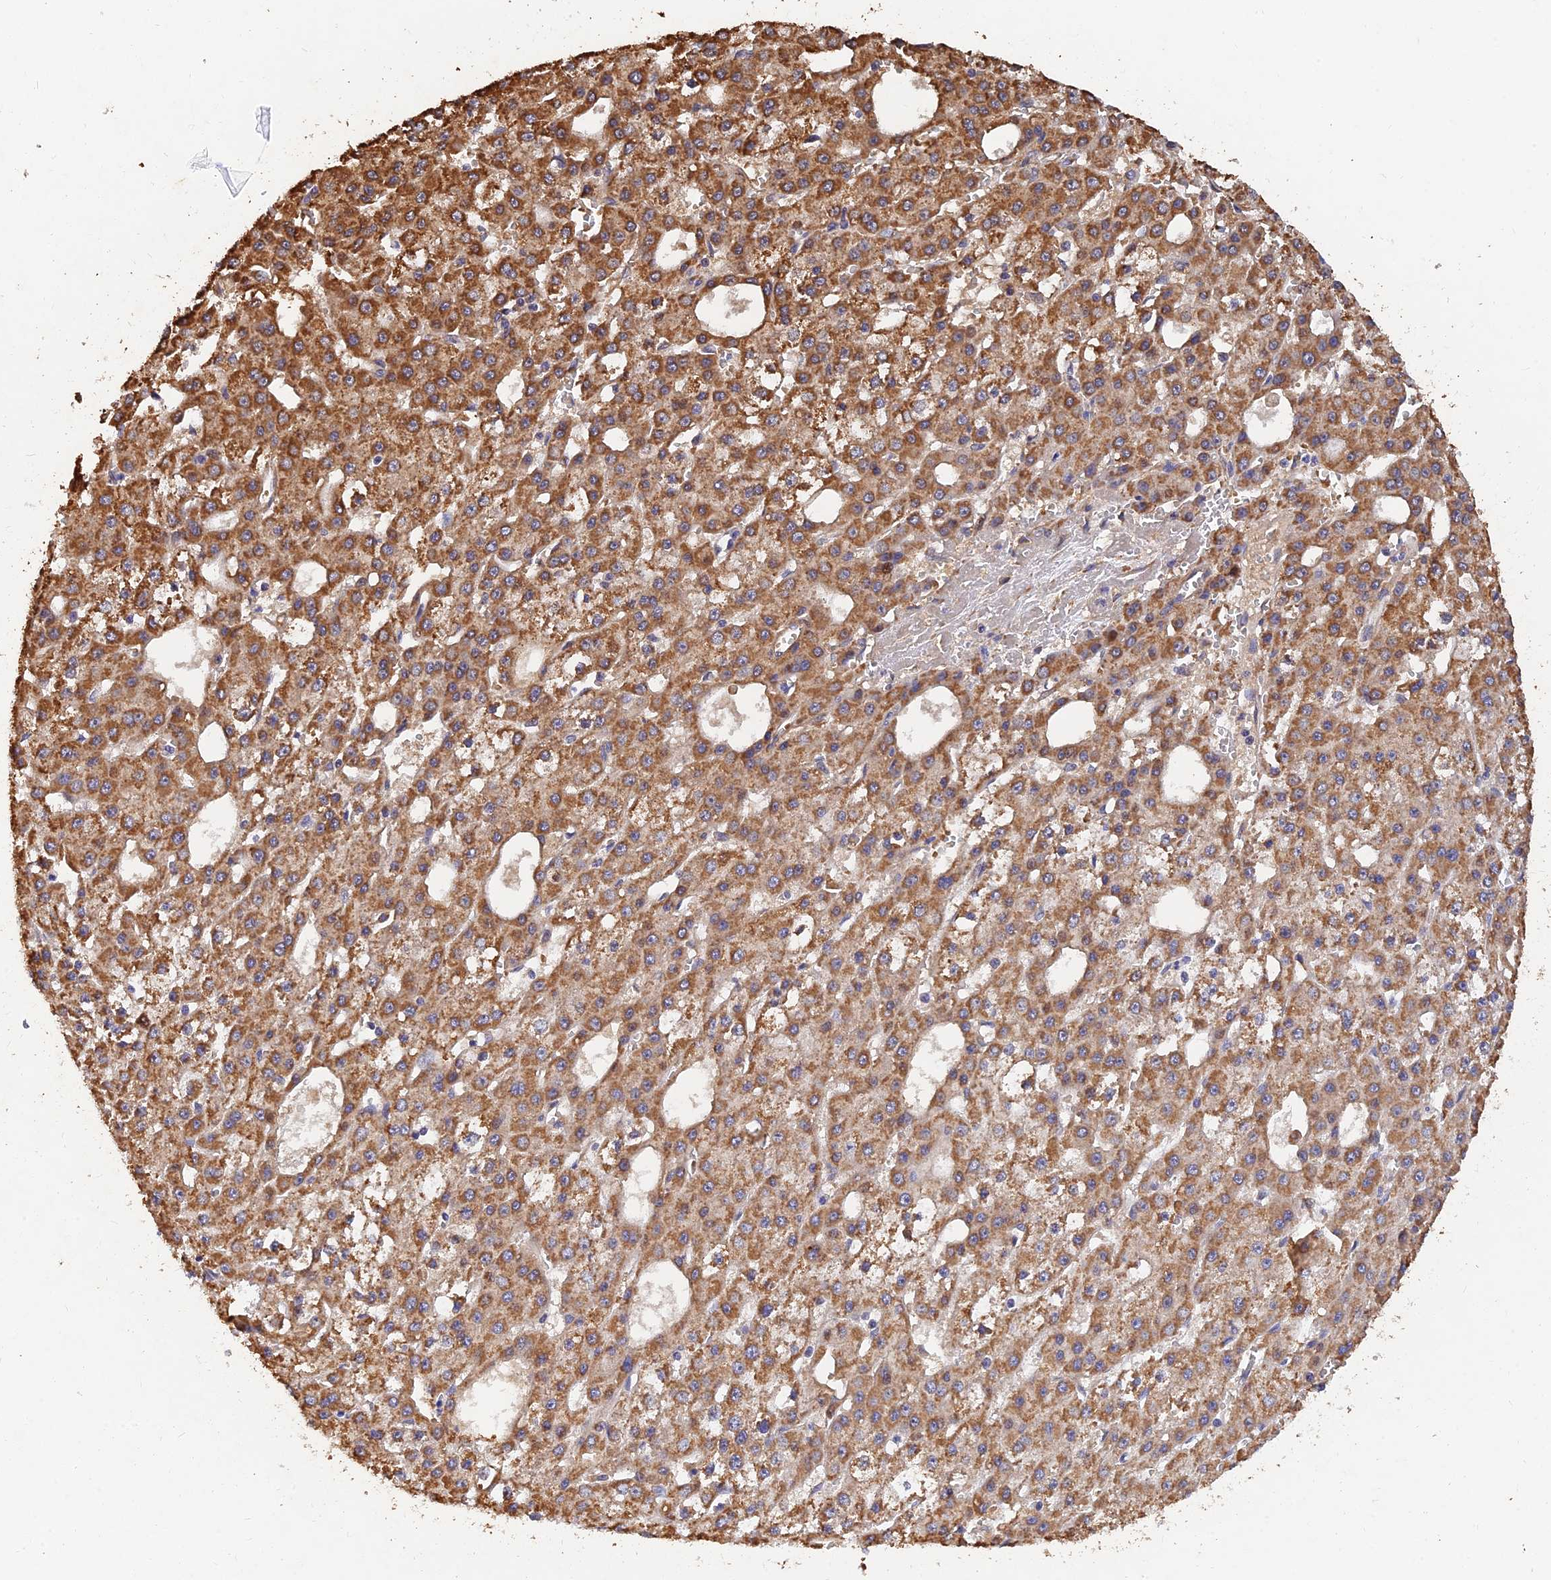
{"staining": {"intensity": "moderate", "quantity": ">75%", "location": "cytoplasmic/membranous"}, "tissue": "liver cancer", "cell_type": "Tumor cells", "image_type": "cancer", "snomed": [{"axis": "morphology", "description": "Carcinoma, Hepatocellular, NOS"}, {"axis": "topography", "description": "Liver"}], "caption": "High-power microscopy captured an immunohistochemistry (IHC) micrograph of liver cancer (hepatocellular carcinoma), revealing moderate cytoplasmic/membranous staining in about >75% of tumor cells.", "gene": "SLC38A11", "patient": {"sex": "male", "age": 47}}